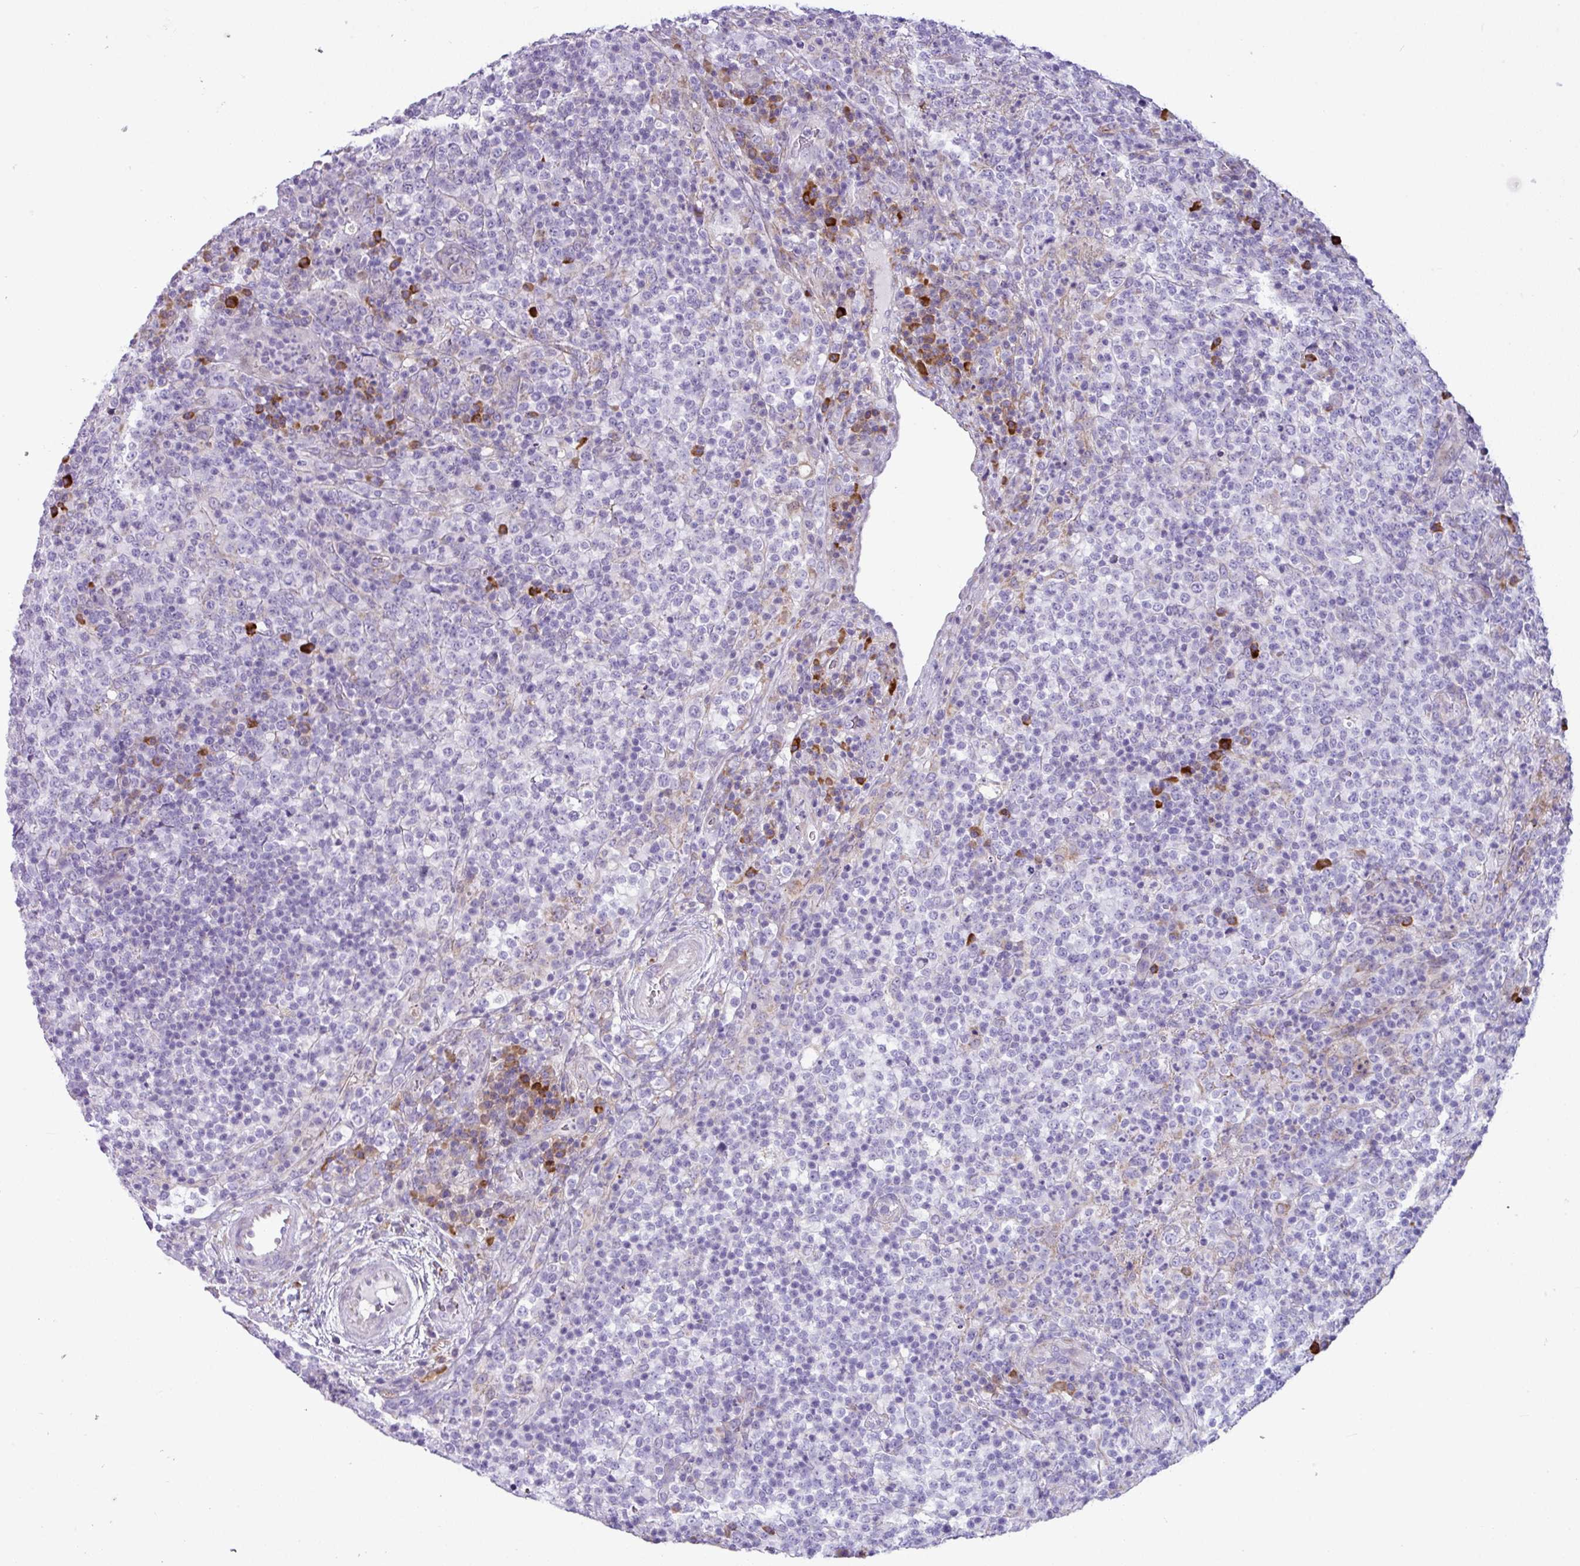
{"staining": {"intensity": "negative", "quantity": "none", "location": "none"}, "tissue": "lymphoma", "cell_type": "Tumor cells", "image_type": "cancer", "snomed": [{"axis": "morphology", "description": "Malignant lymphoma, non-Hodgkin's type, High grade"}, {"axis": "topography", "description": "Lymph node"}], "caption": "Immunohistochemistry of human high-grade malignant lymphoma, non-Hodgkin's type demonstrates no positivity in tumor cells. The staining is performed using DAB (3,3'-diaminobenzidine) brown chromogen with nuclei counter-stained in using hematoxylin.", "gene": "RGS21", "patient": {"sex": "male", "age": 54}}